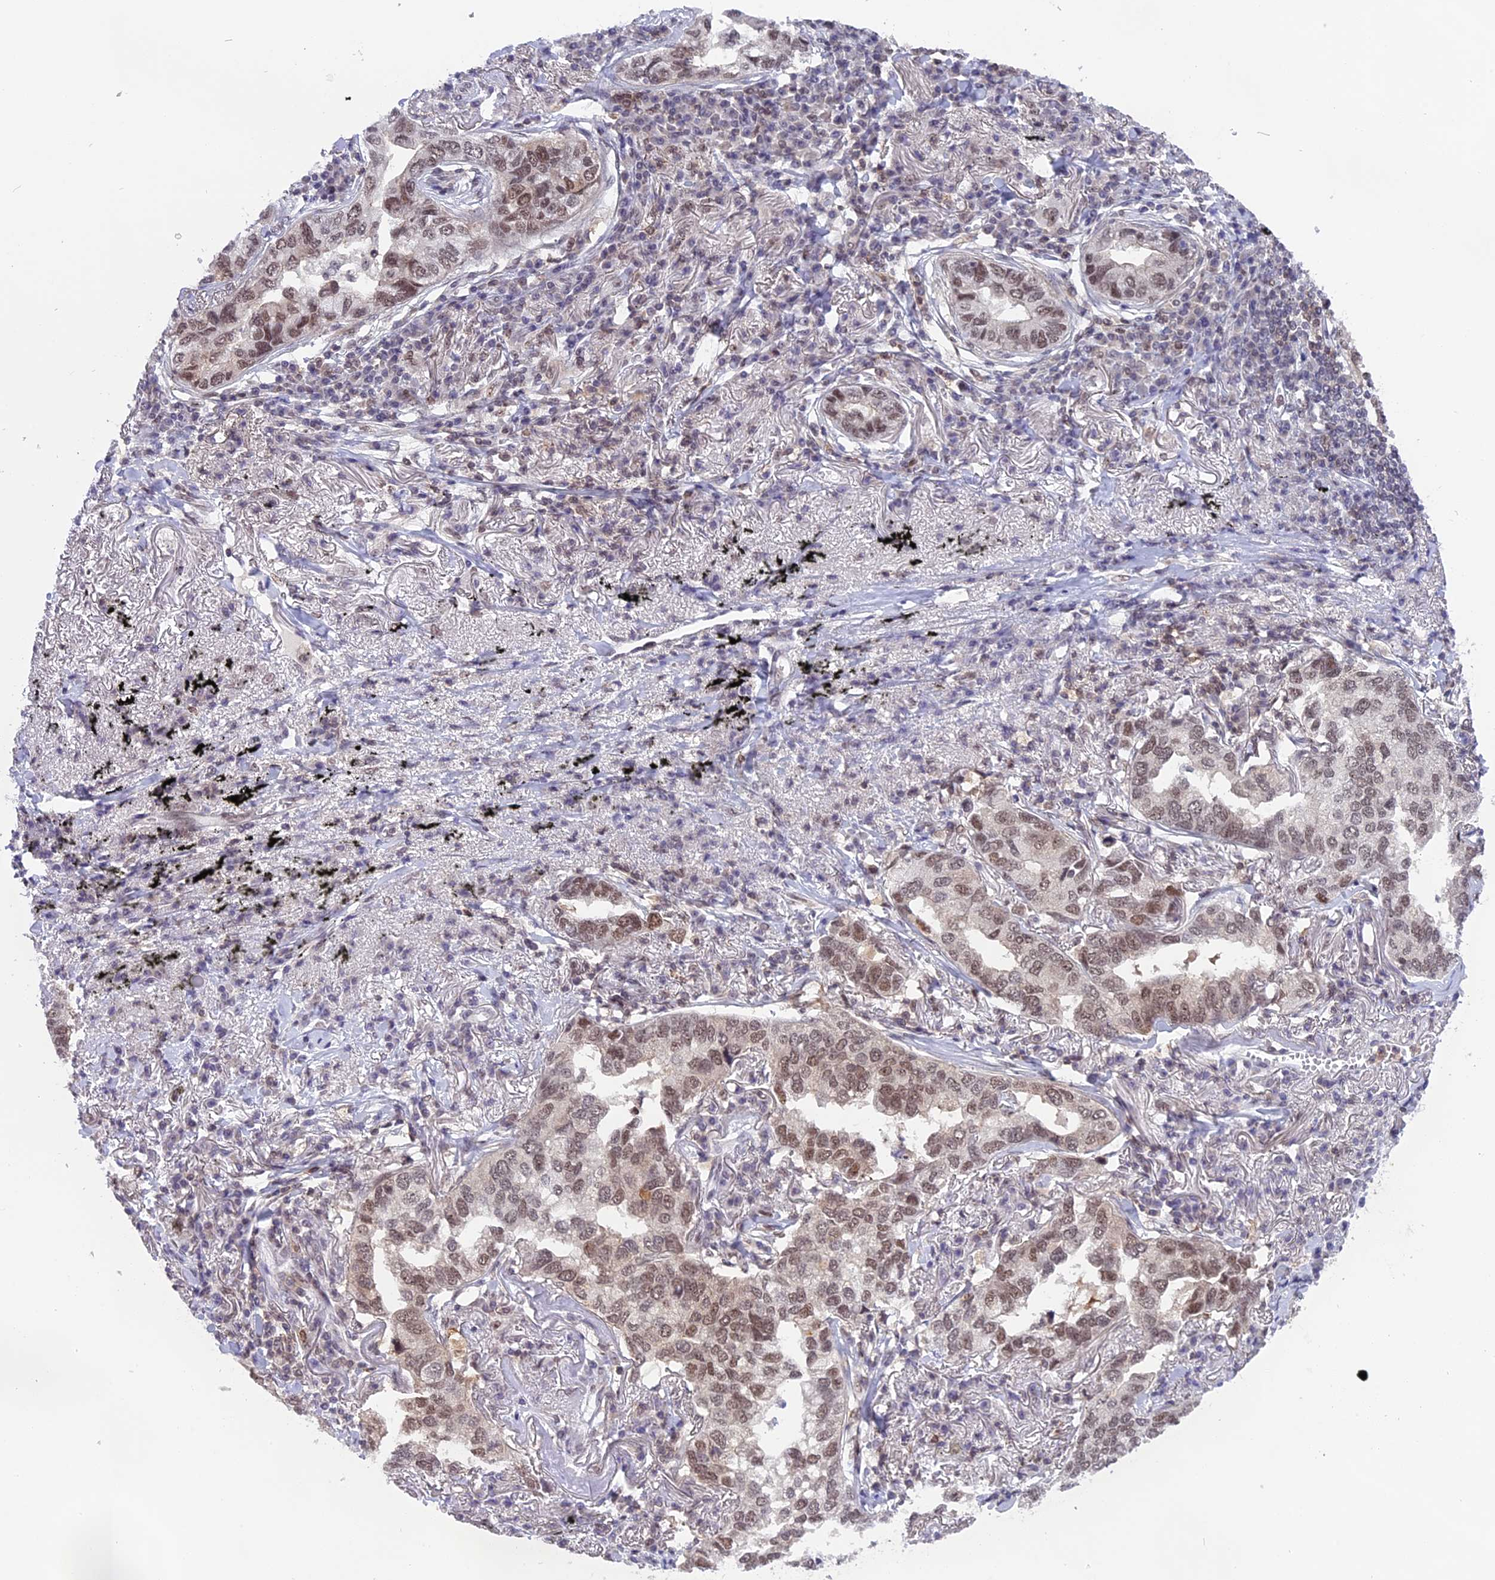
{"staining": {"intensity": "moderate", "quantity": ">75%", "location": "nuclear"}, "tissue": "lung cancer", "cell_type": "Tumor cells", "image_type": "cancer", "snomed": [{"axis": "morphology", "description": "Adenocarcinoma, NOS"}, {"axis": "topography", "description": "Lung"}], "caption": "Adenocarcinoma (lung) stained with a brown dye displays moderate nuclear positive staining in approximately >75% of tumor cells.", "gene": "TADA3", "patient": {"sex": "male", "age": 65}}